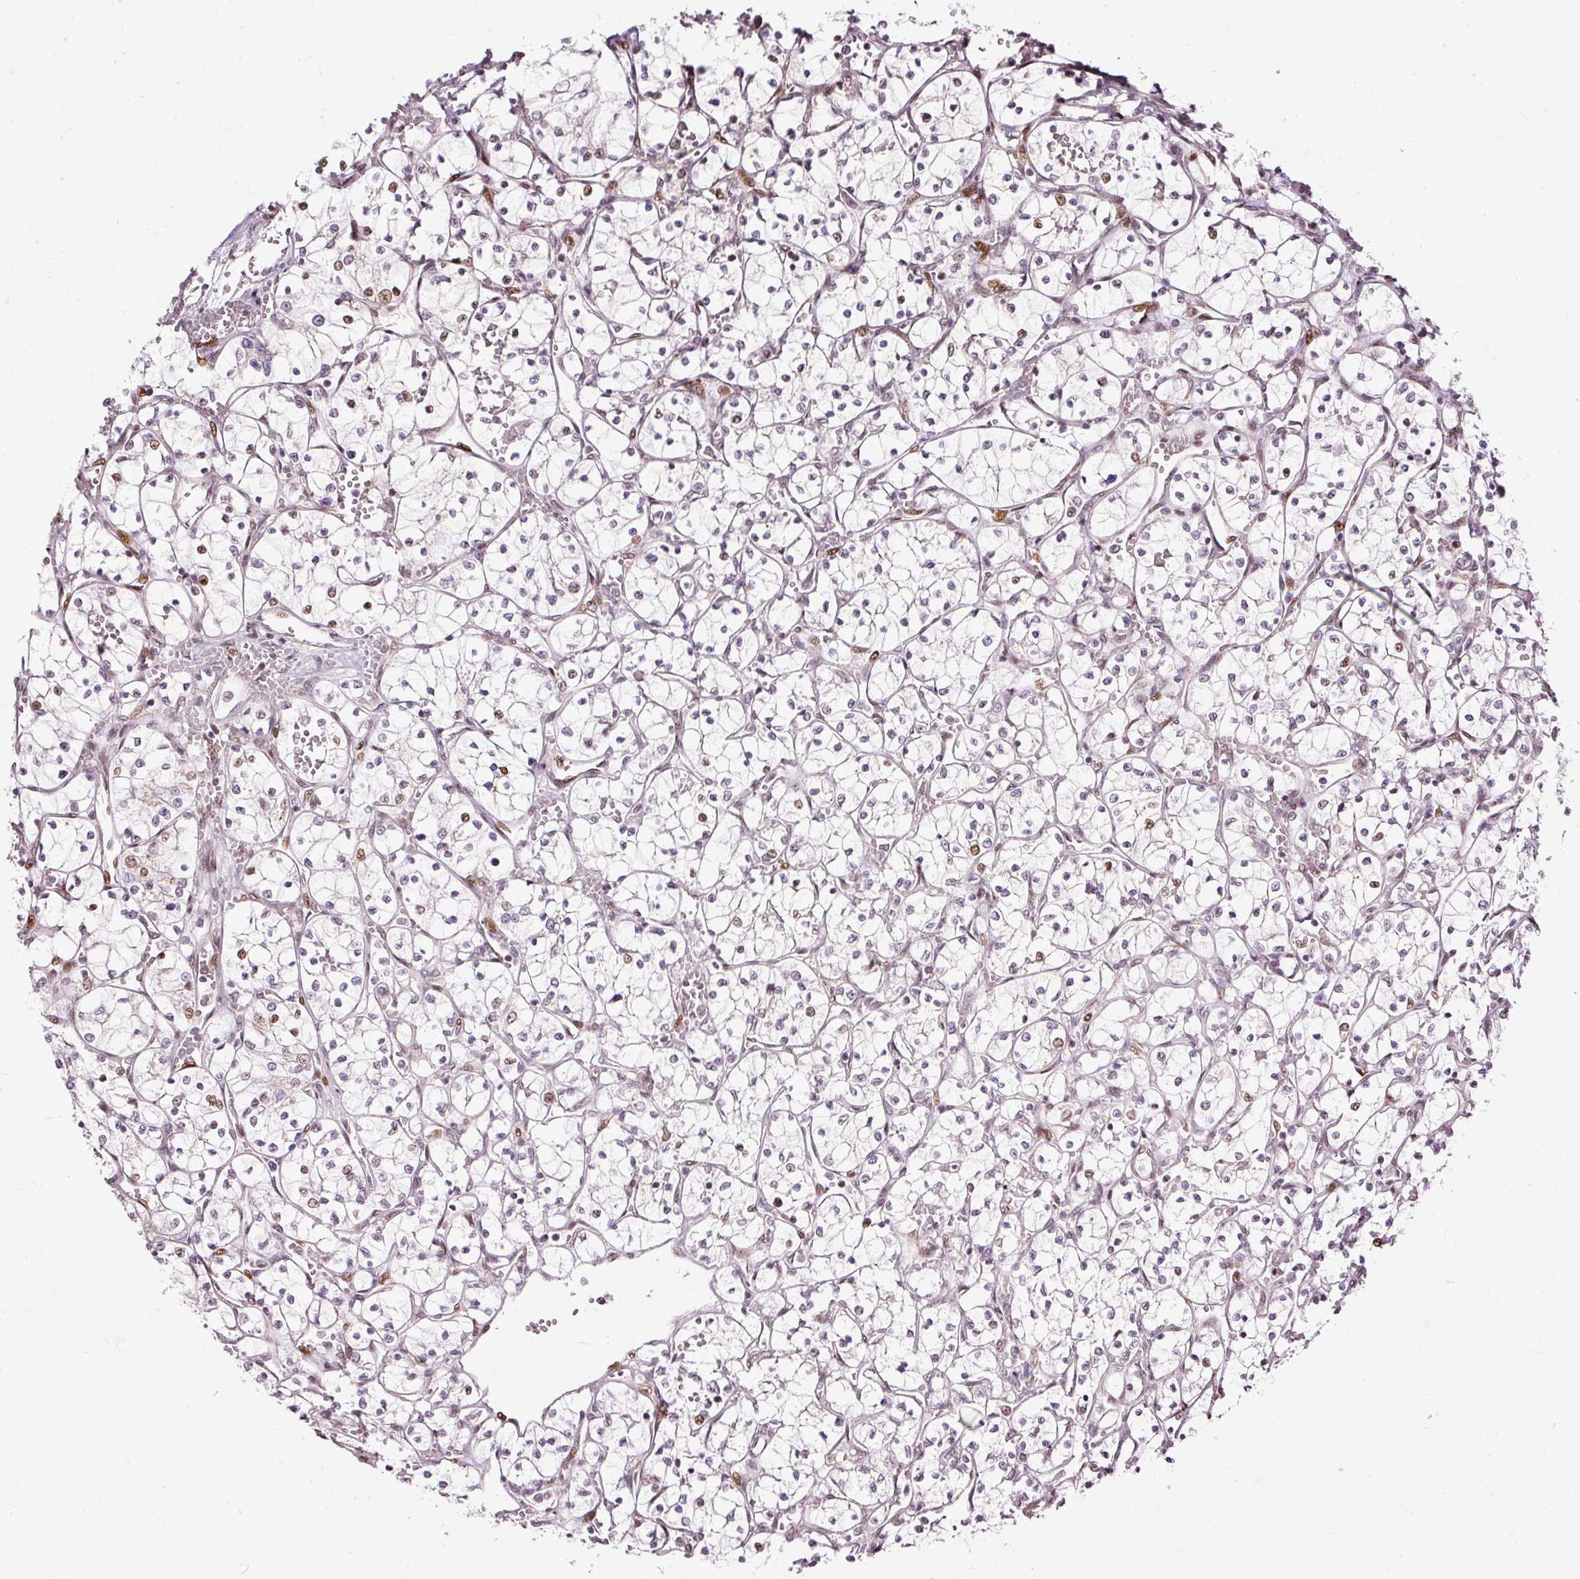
{"staining": {"intensity": "negative", "quantity": "none", "location": "none"}, "tissue": "renal cancer", "cell_type": "Tumor cells", "image_type": "cancer", "snomed": [{"axis": "morphology", "description": "Adenocarcinoma, NOS"}, {"axis": "topography", "description": "Kidney"}], "caption": "Human adenocarcinoma (renal) stained for a protein using immunohistochemistry (IHC) shows no staining in tumor cells.", "gene": "ZNF778", "patient": {"sex": "female", "age": 69}}